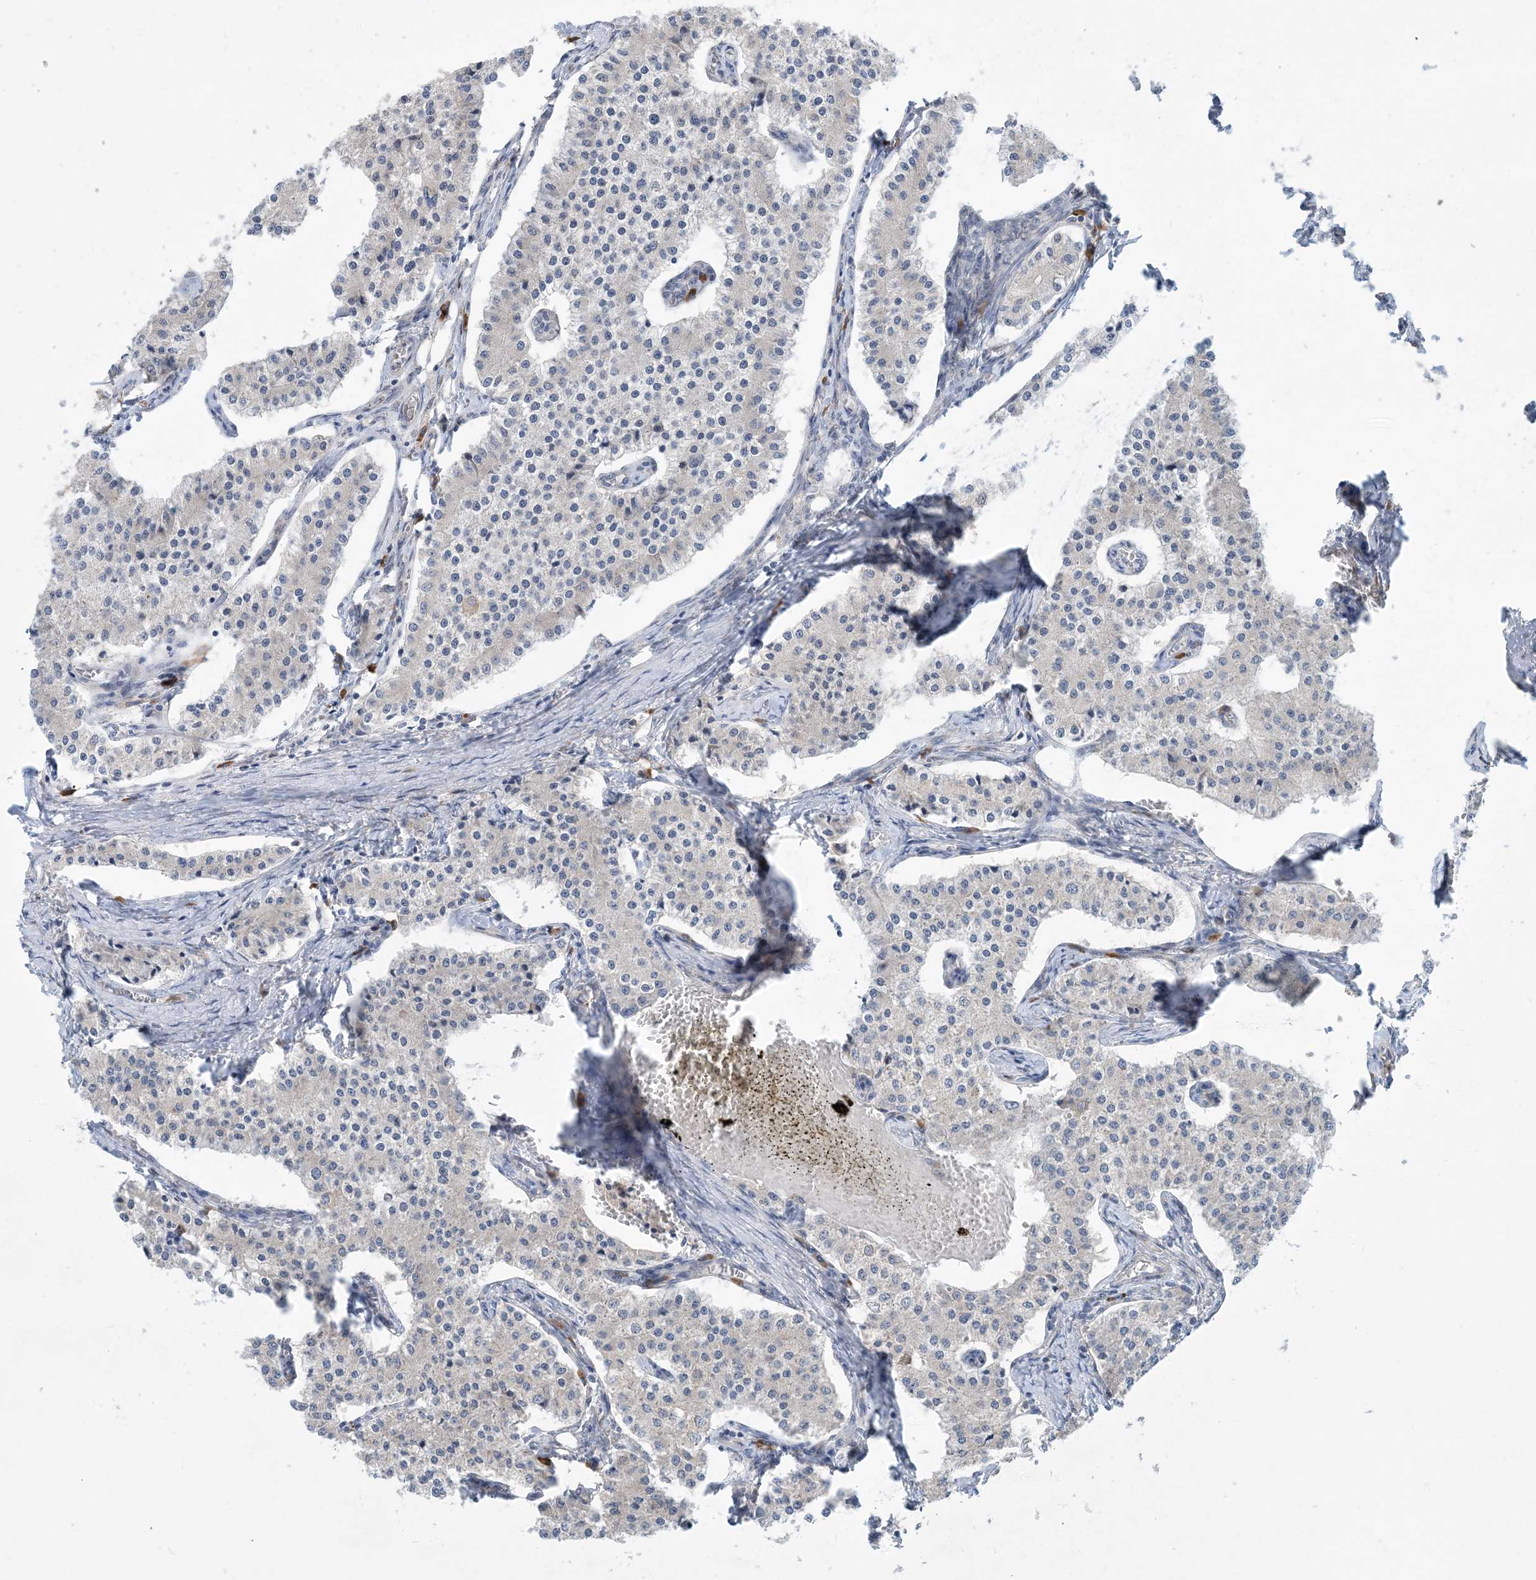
{"staining": {"intensity": "negative", "quantity": "none", "location": "none"}, "tissue": "carcinoid", "cell_type": "Tumor cells", "image_type": "cancer", "snomed": [{"axis": "morphology", "description": "Carcinoid, malignant, NOS"}, {"axis": "topography", "description": "Colon"}], "caption": "This photomicrograph is of carcinoid stained with immunohistochemistry to label a protein in brown with the nuclei are counter-stained blue. There is no positivity in tumor cells.", "gene": "PHOSPHO2", "patient": {"sex": "female", "age": 52}}